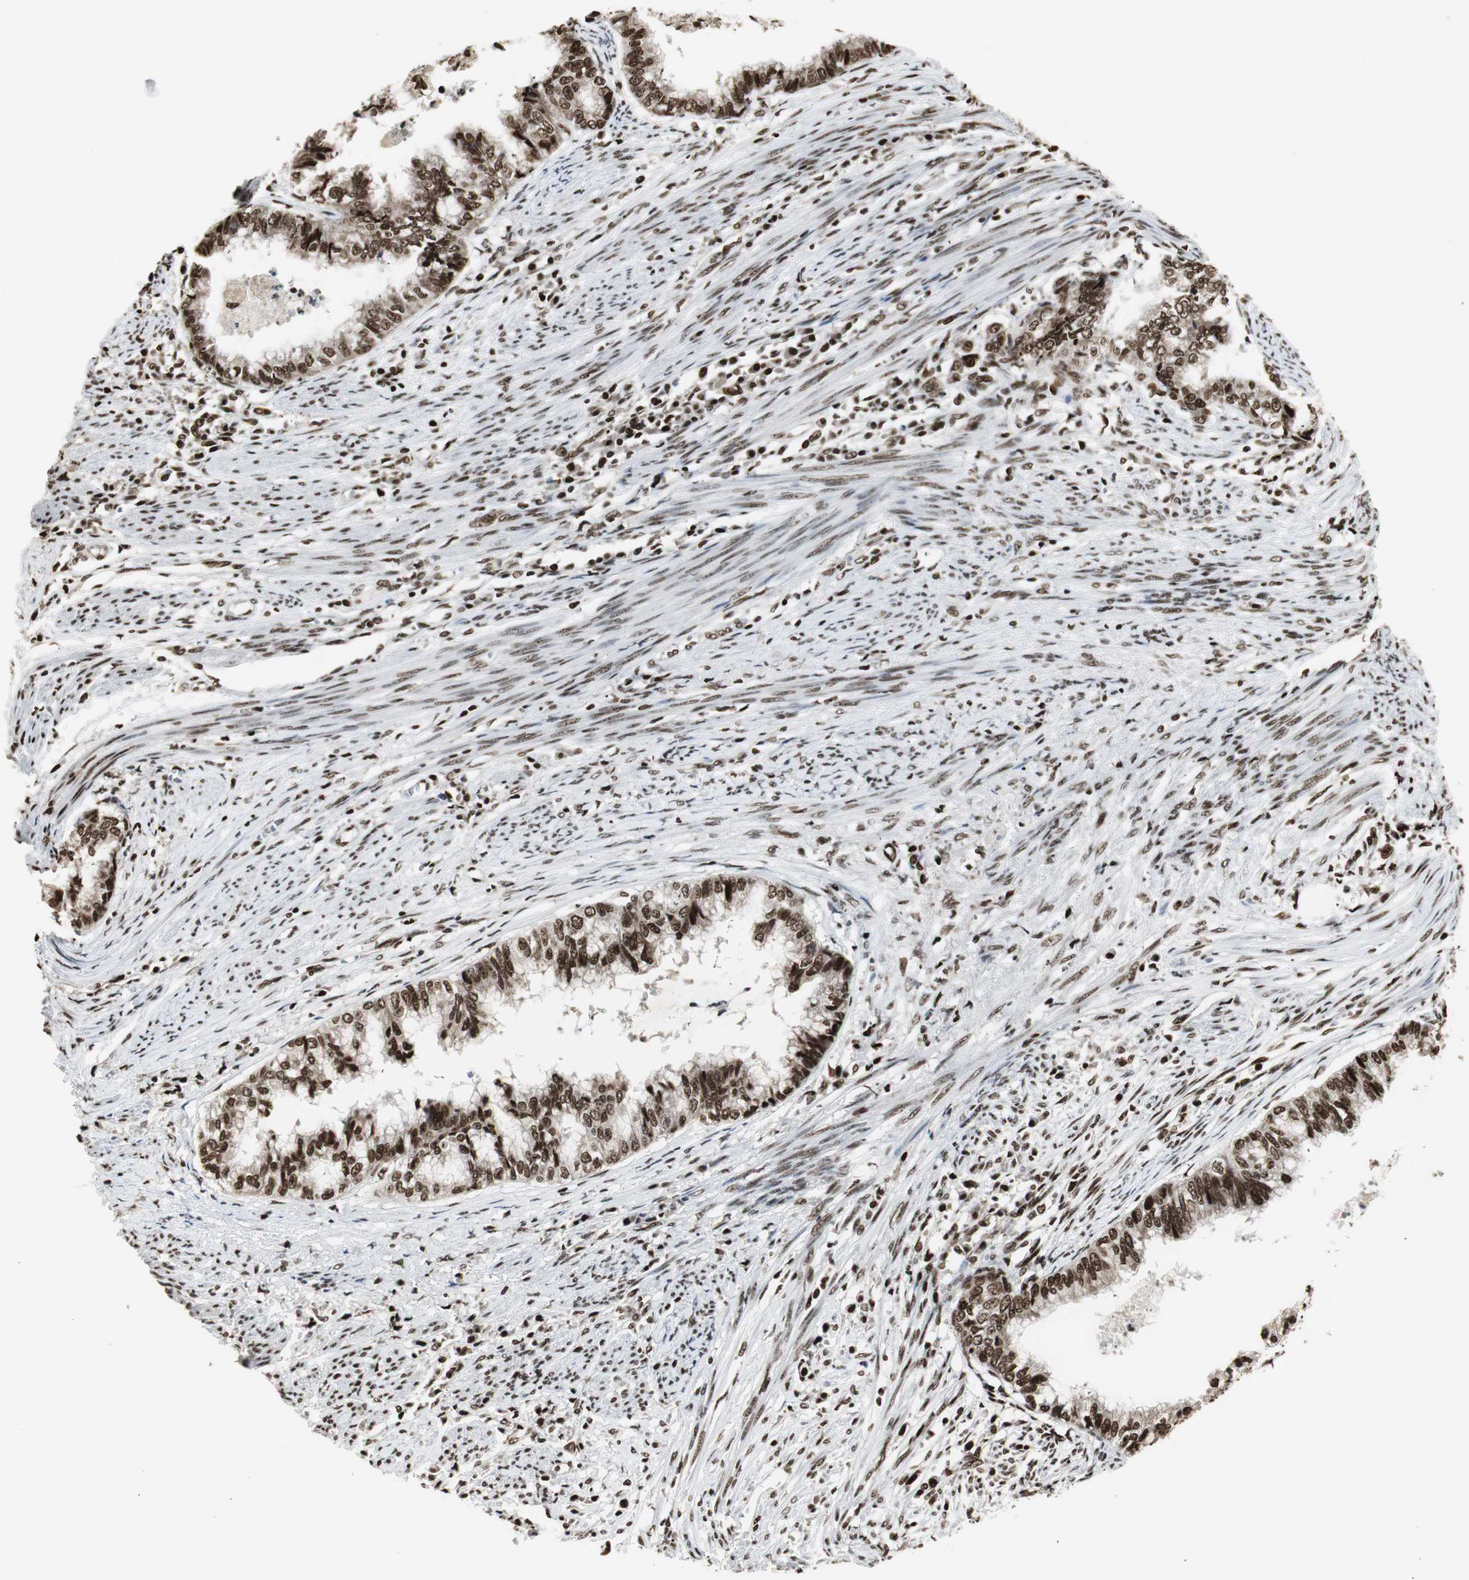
{"staining": {"intensity": "strong", "quantity": ">75%", "location": "nuclear"}, "tissue": "endometrial cancer", "cell_type": "Tumor cells", "image_type": "cancer", "snomed": [{"axis": "morphology", "description": "Adenocarcinoma, NOS"}, {"axis": "topography", "description": "Endometrium"}], "caption": "This is an image of immunohistochemistry staining of adenocarcinoma (endometrial), which shows strong staining in the nuclear of tumor cells.", "gene": "PARN", "patient": {"sex": "female", "age": 79}}